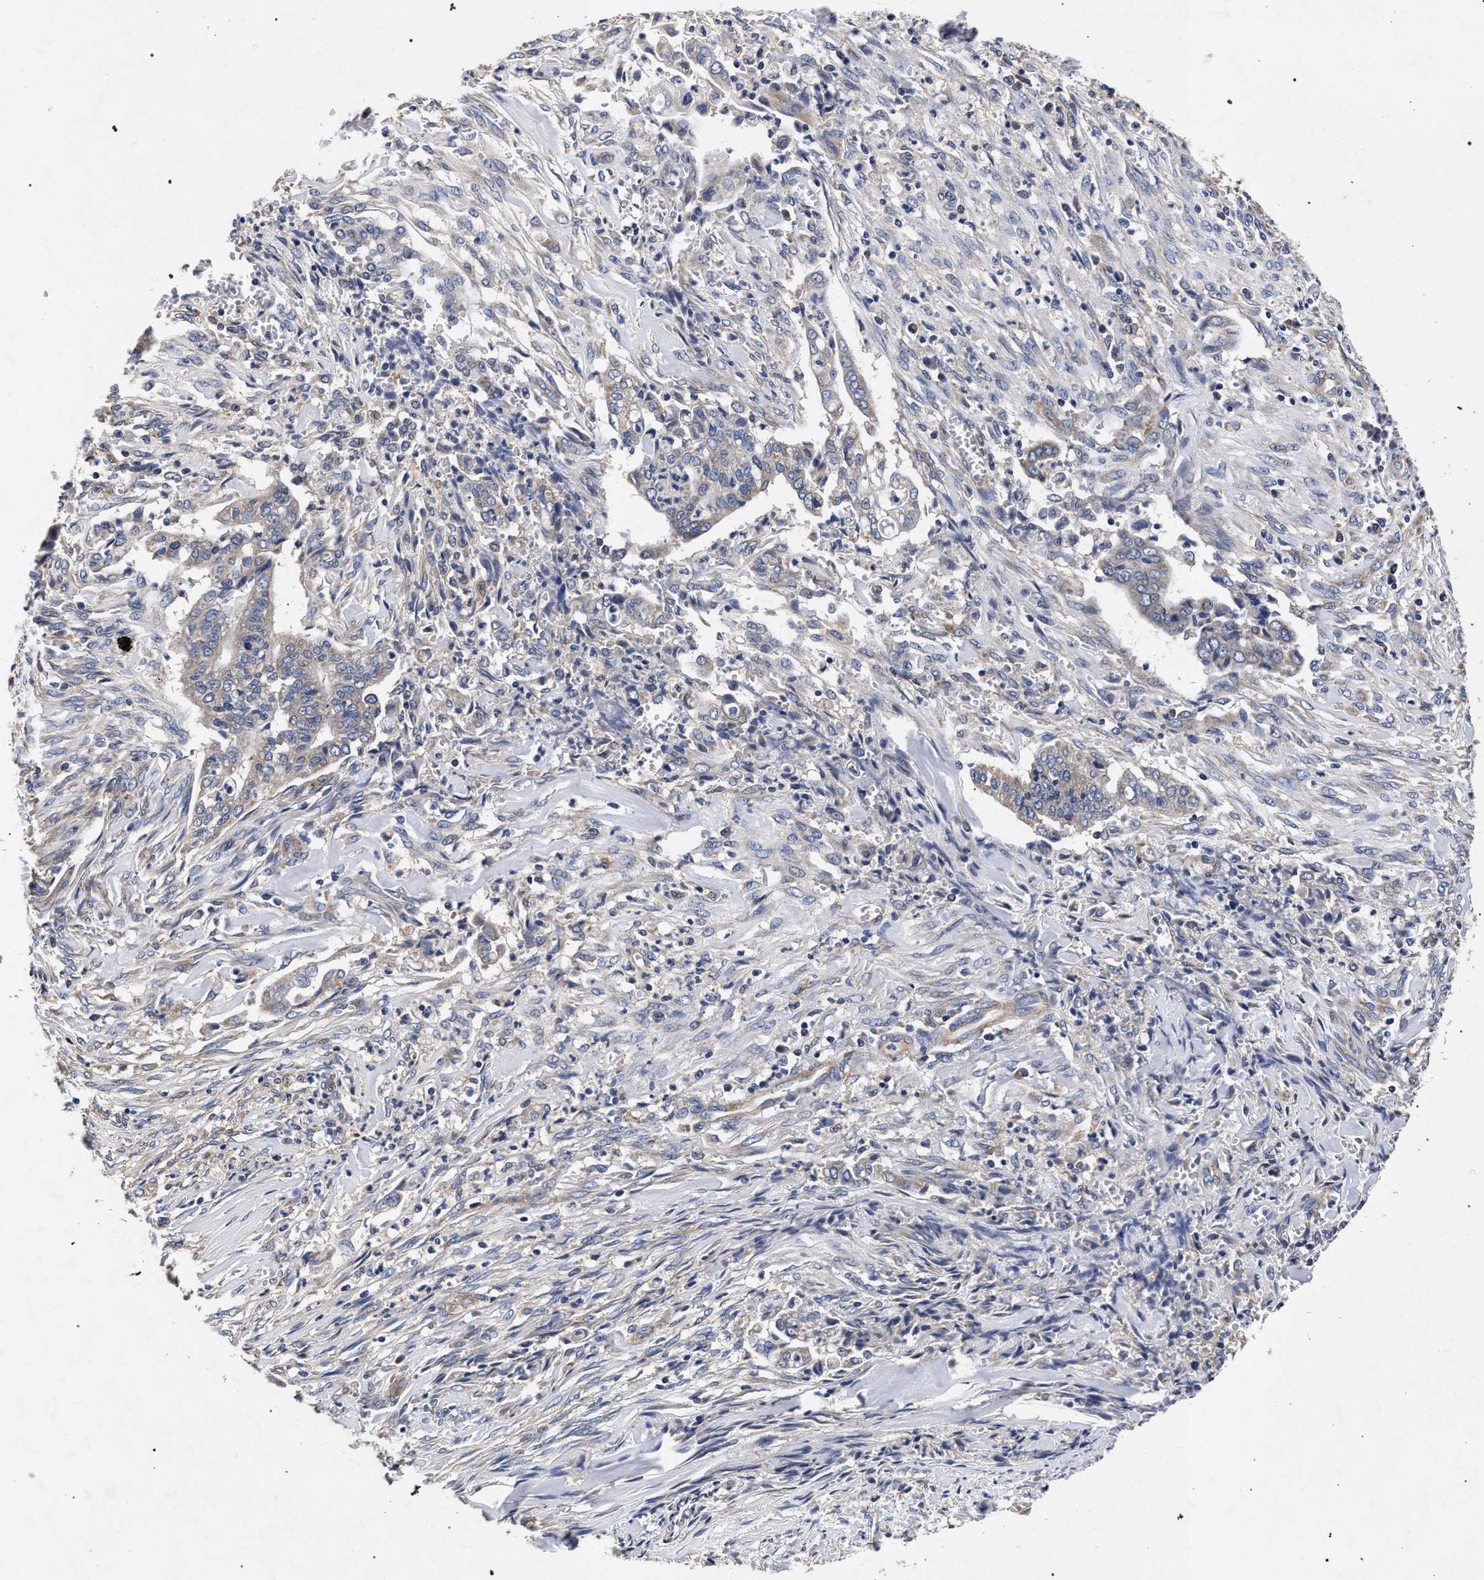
{"staining": {"intensity": "weak", "quantity": "<25%", "location": "cytoplasmic/membranous"}, "tissue": "cervical cancer", "cell_type": "Tumor cells", "image_type": "cancer", "snomed": [{"axis": "morphology", "description": "Adenocarcinoma, NOS"}, {"axis": "topography", "description": "Cervix"}], "caption": "This is a histopathology image of immunohistochemistry staining of cervical adenocarcinoma, which shows no positivity in tumor cells.", "gene": "CFAP95", "patient": {"sex": "female", "age": 44}}